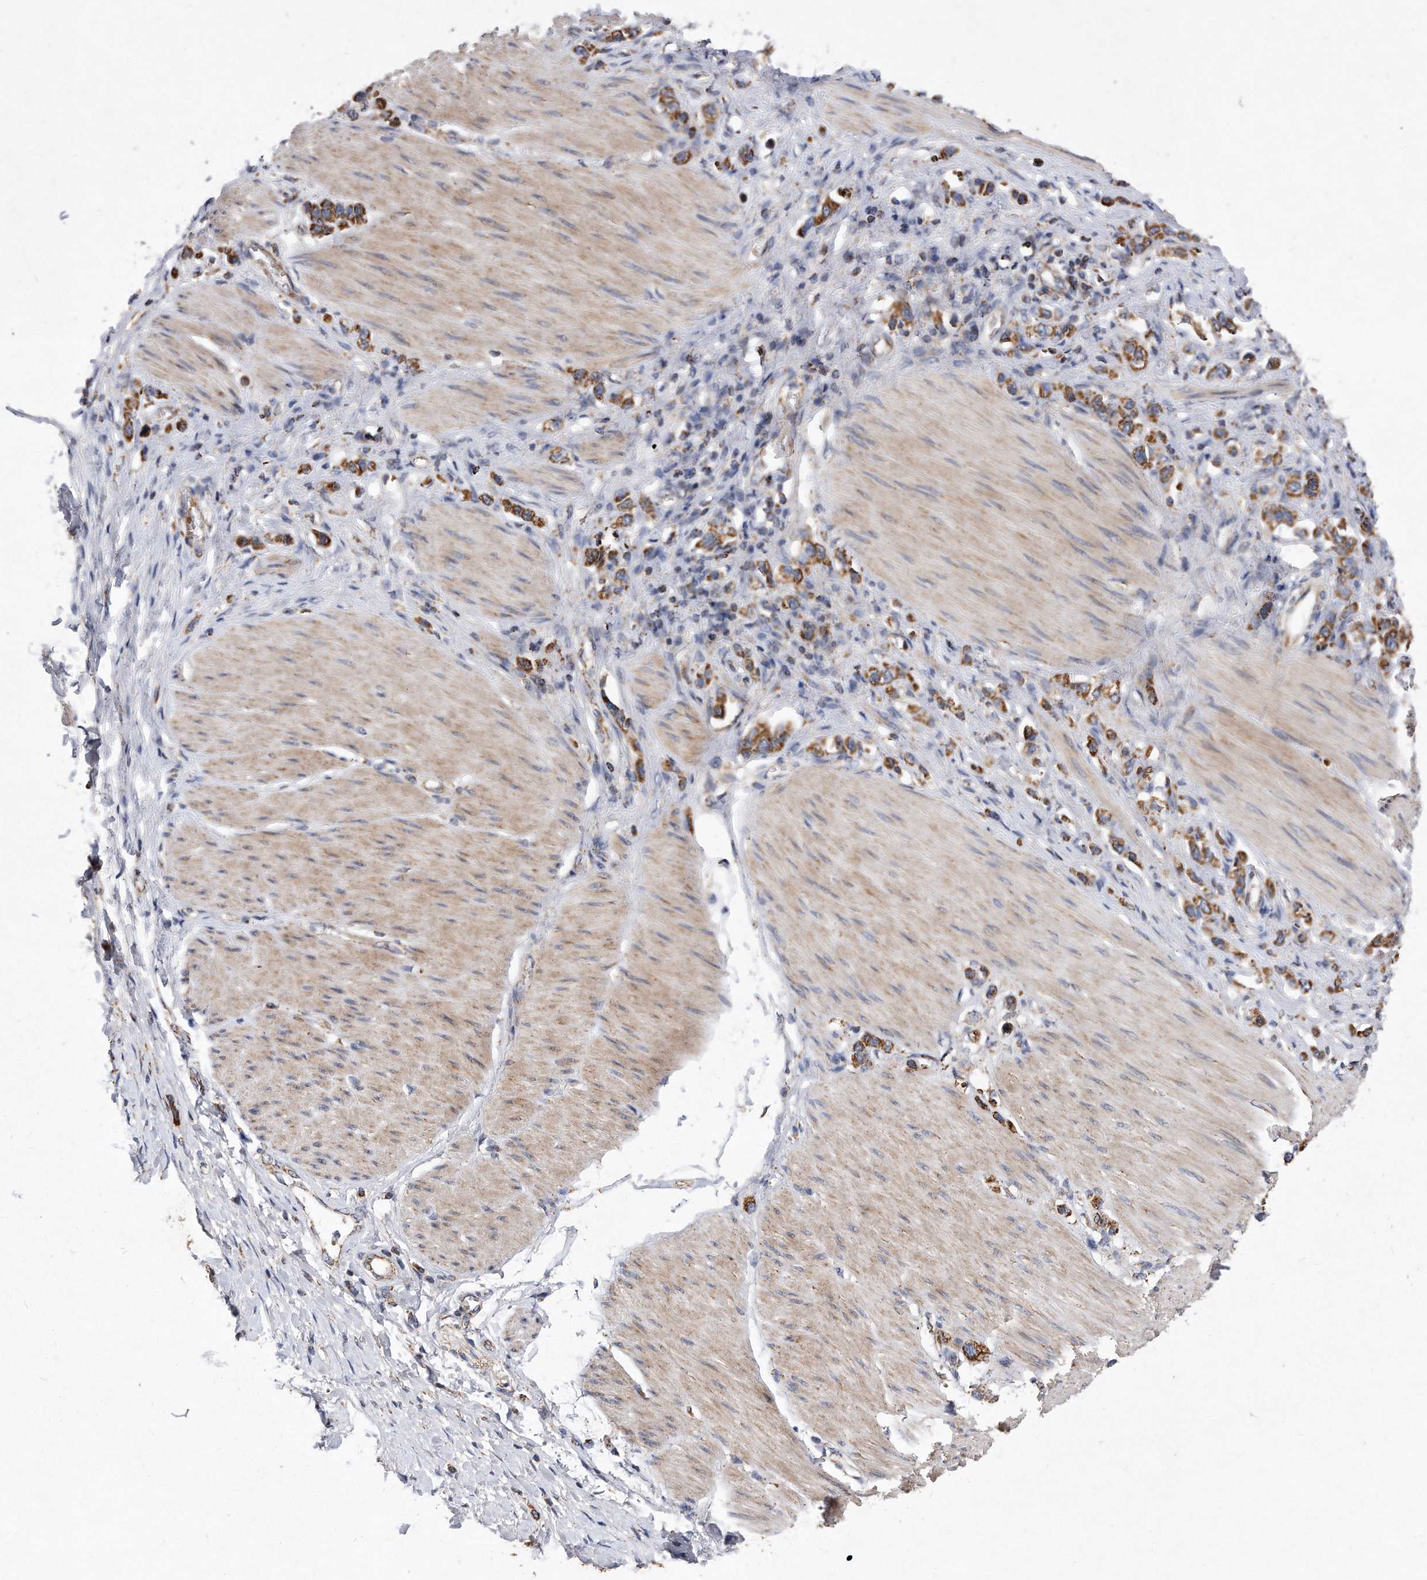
{"staining": {"intensity": "moderate", "quantity": ">75%", "location": "cytoplasmic/membranous"}, "tissue": "stomach cancer", "cell_type": "Tumor cells", "image_type": "cancer", "snomed": [{"axis": "morphology", "description": "Adenocarcinoma, NOS"}, {"axis": "topography", "description": "Stomach"}], "caption": "Immunohistochemistry (IHC) of stomach cancer (adenocarcinoma) reveals medium levels of moderate cytoplasmic/membranous staining in approximately >75% of tumor cells.", "gene": "PPP5C", "patient": {"sex": "female", "age": 65}}